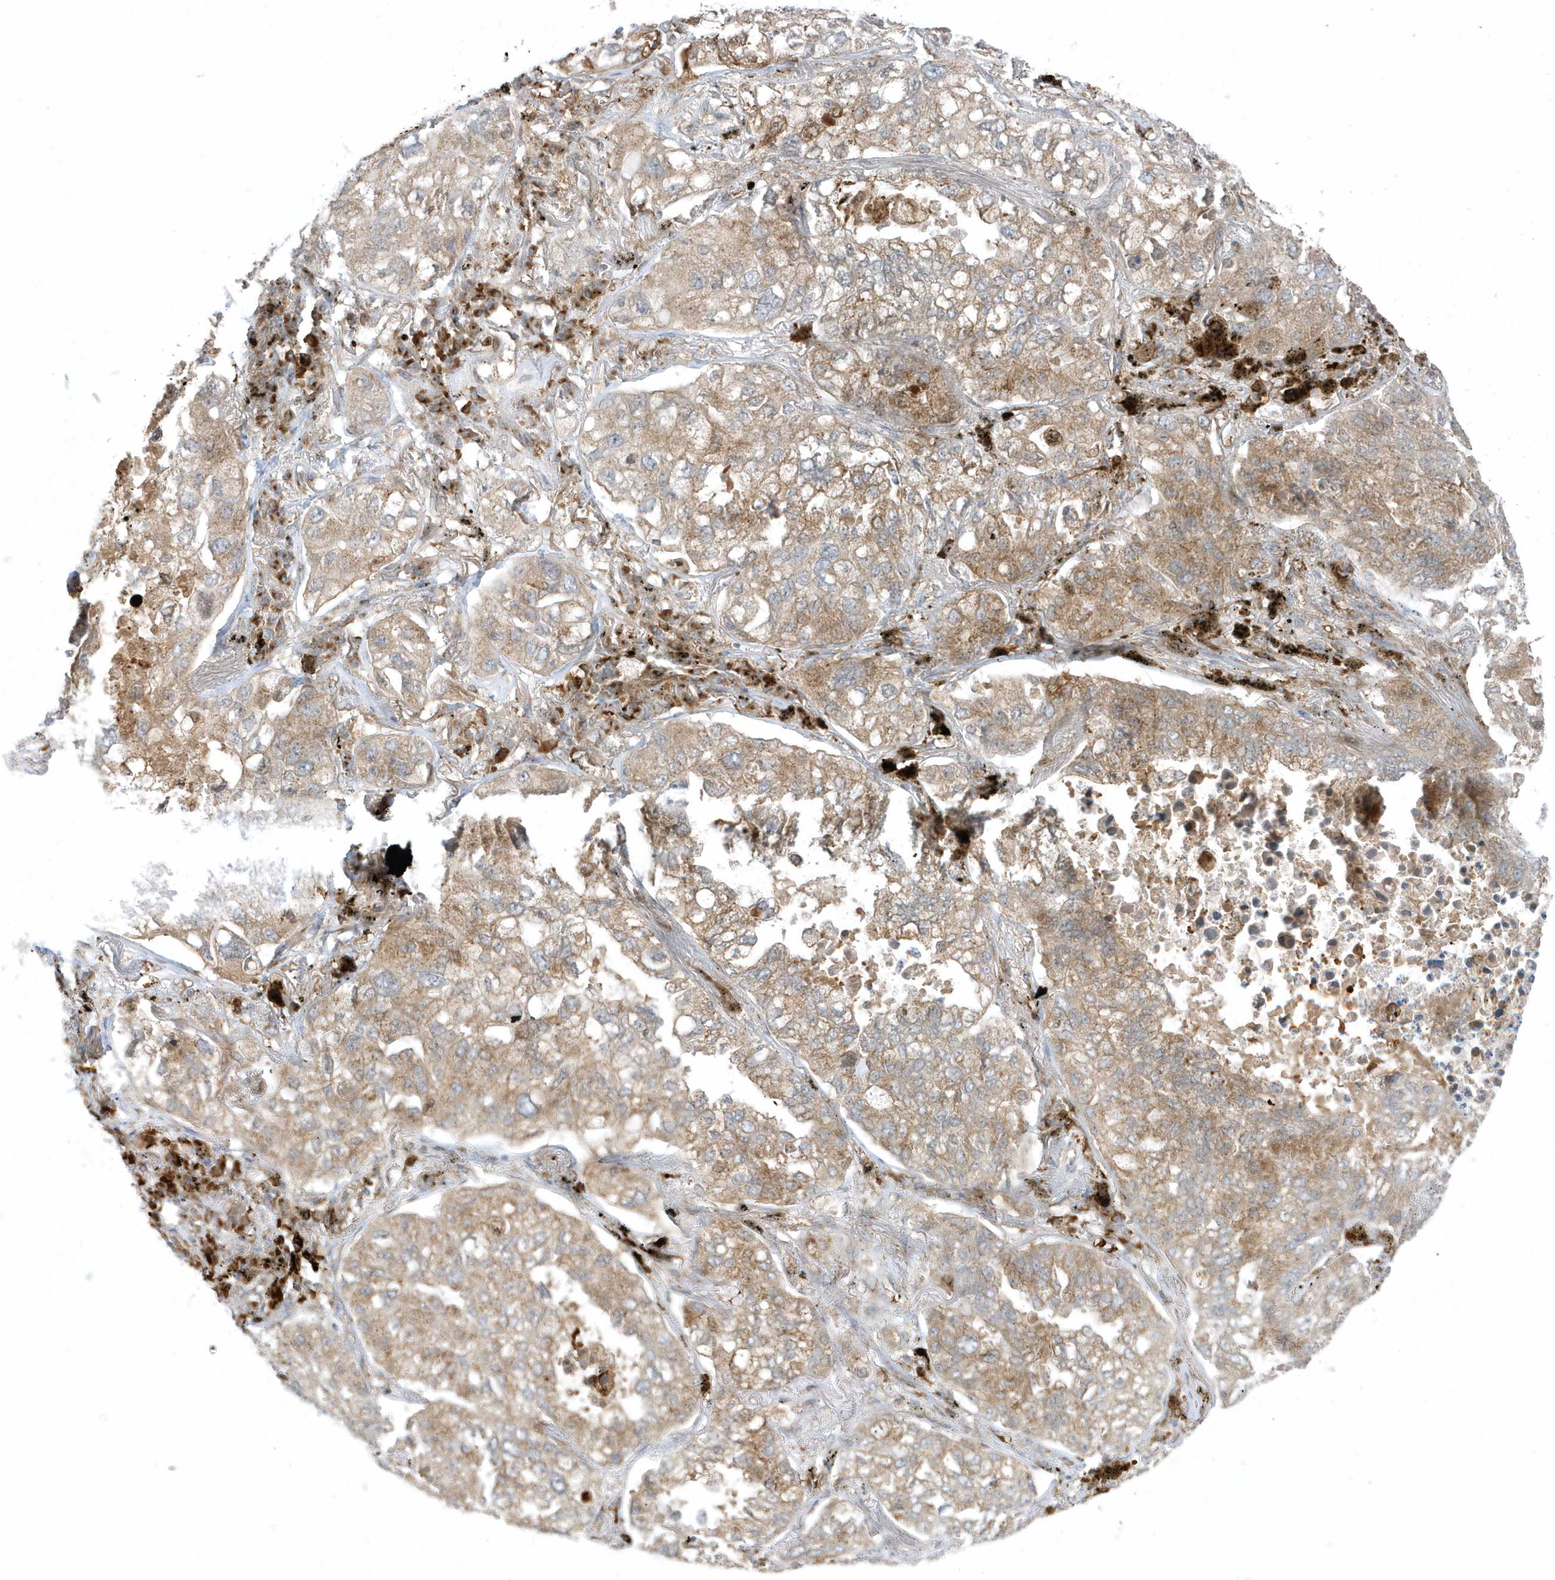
{"staining": {"intensity": "moderate", "quantity": ">75%", "location": "cytoplasmic/membranous"}, "tissue": "lung cancer", "cell_type": "Tumor cells", "image_type": "cancer", "snomed": [{"axis": "morphology", "description": "Adenocarcinoma, NOS"}, {"axis": "topography", "description": "Lung"}], "caption": "Brown immunohistochemical staining in lung cancer (adenocarcinoma) displays moderate cytoplasmic/membranous staining in about >75% of tumor cells.", "gene": "RPP40", "patient": {"sex": "male", "age": 65}}